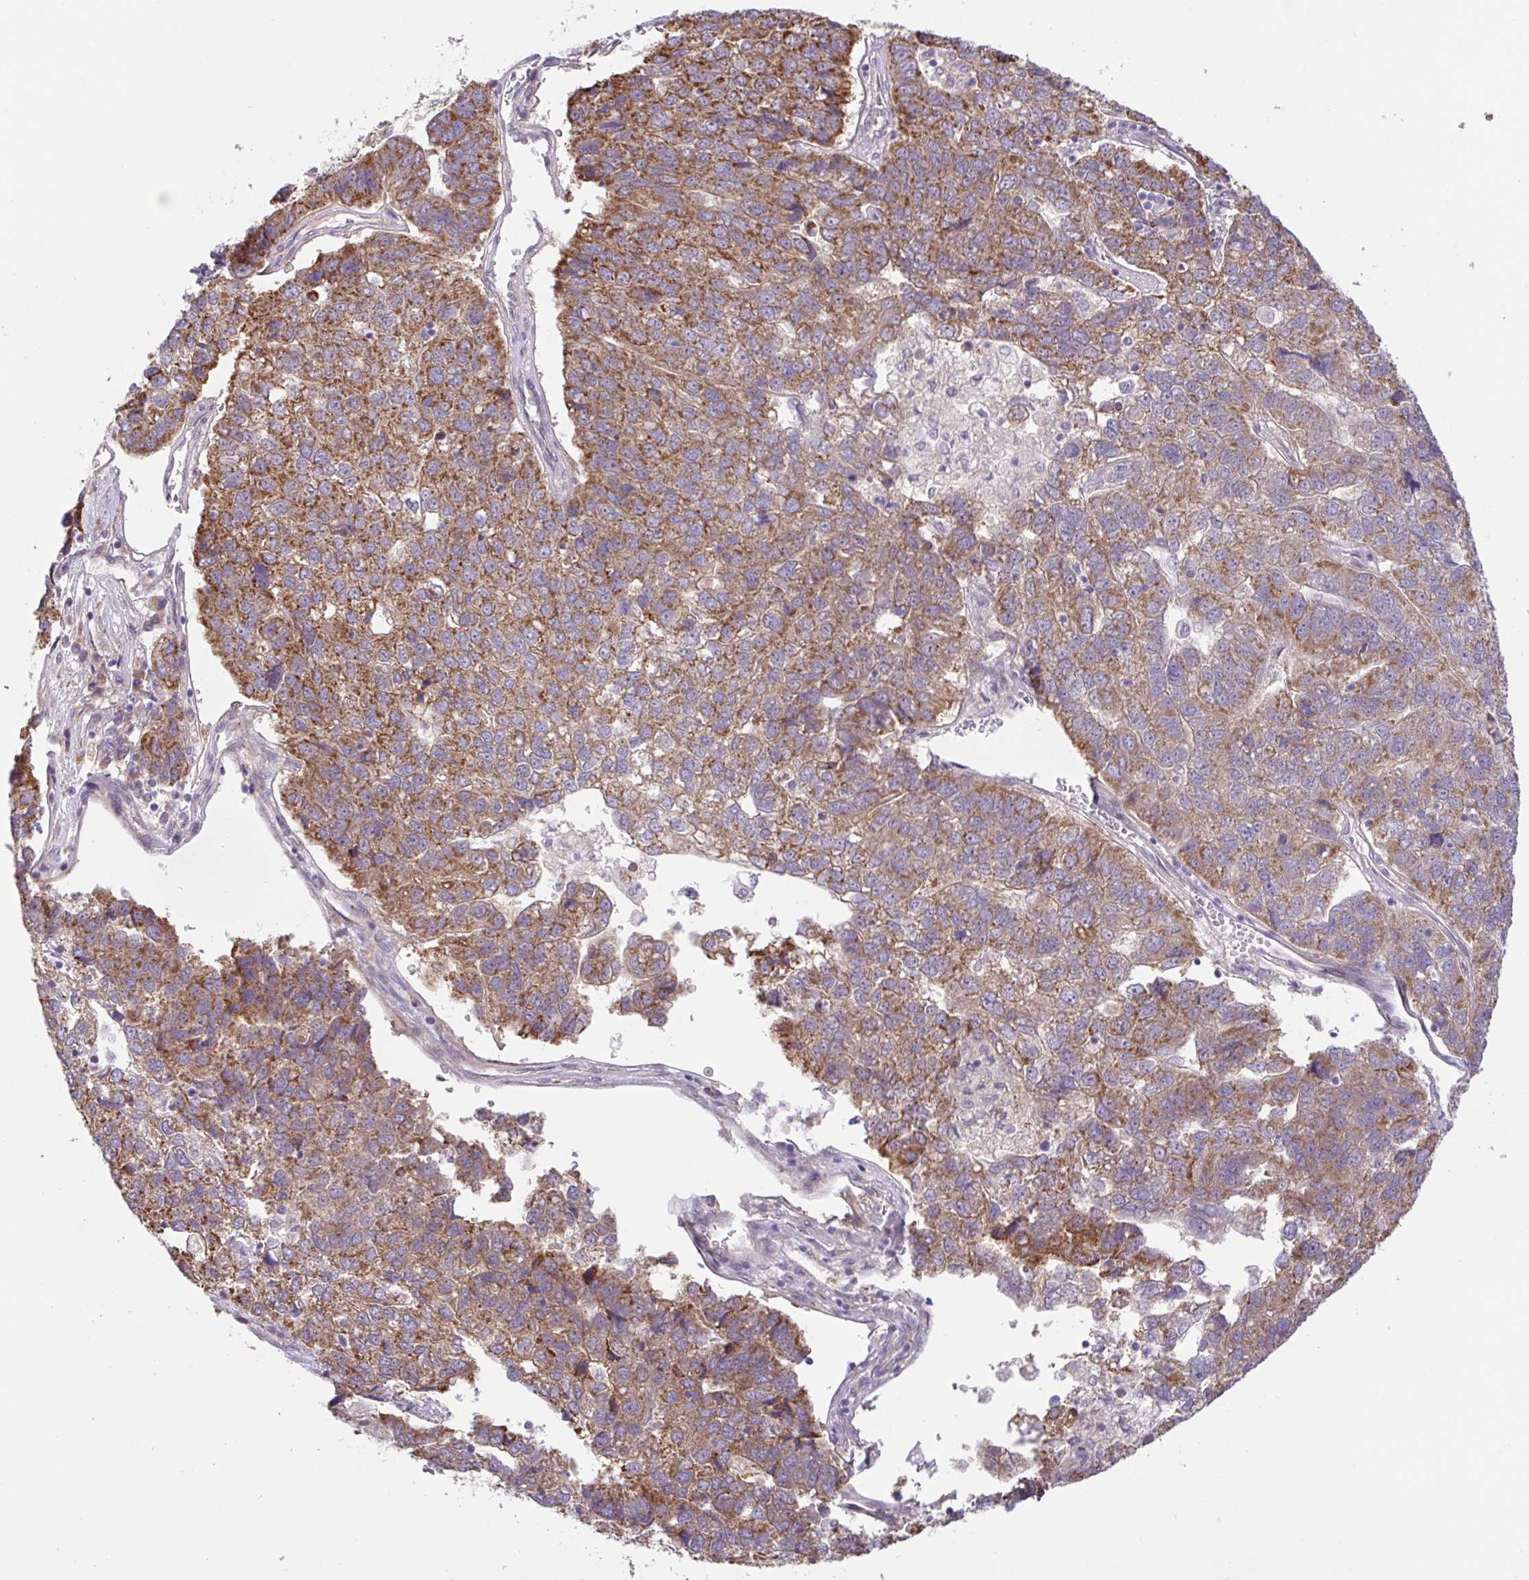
{"staining": {"intensity": "moderate", "quantity": ">75%", "location": "cytoplasmic/membranous"}, "tissue": "pancreatic cancer", "cell_type": "Tumor cells", "image_type": "cancer", "snomed": [{"axis": "morphology", "description": "Adenocarcinoma, NOS"}, {"axis": "topography", "description": "Pancreas"}], "caption": "Protein staining of pancreatic cancer (adenocarcinoma) tissue exhibits moderate cytoplasmic/membranous staining in about >75% of tumor cells.", "gene": "DLEU7", "patient": {"sex": "female", "age": 61}}